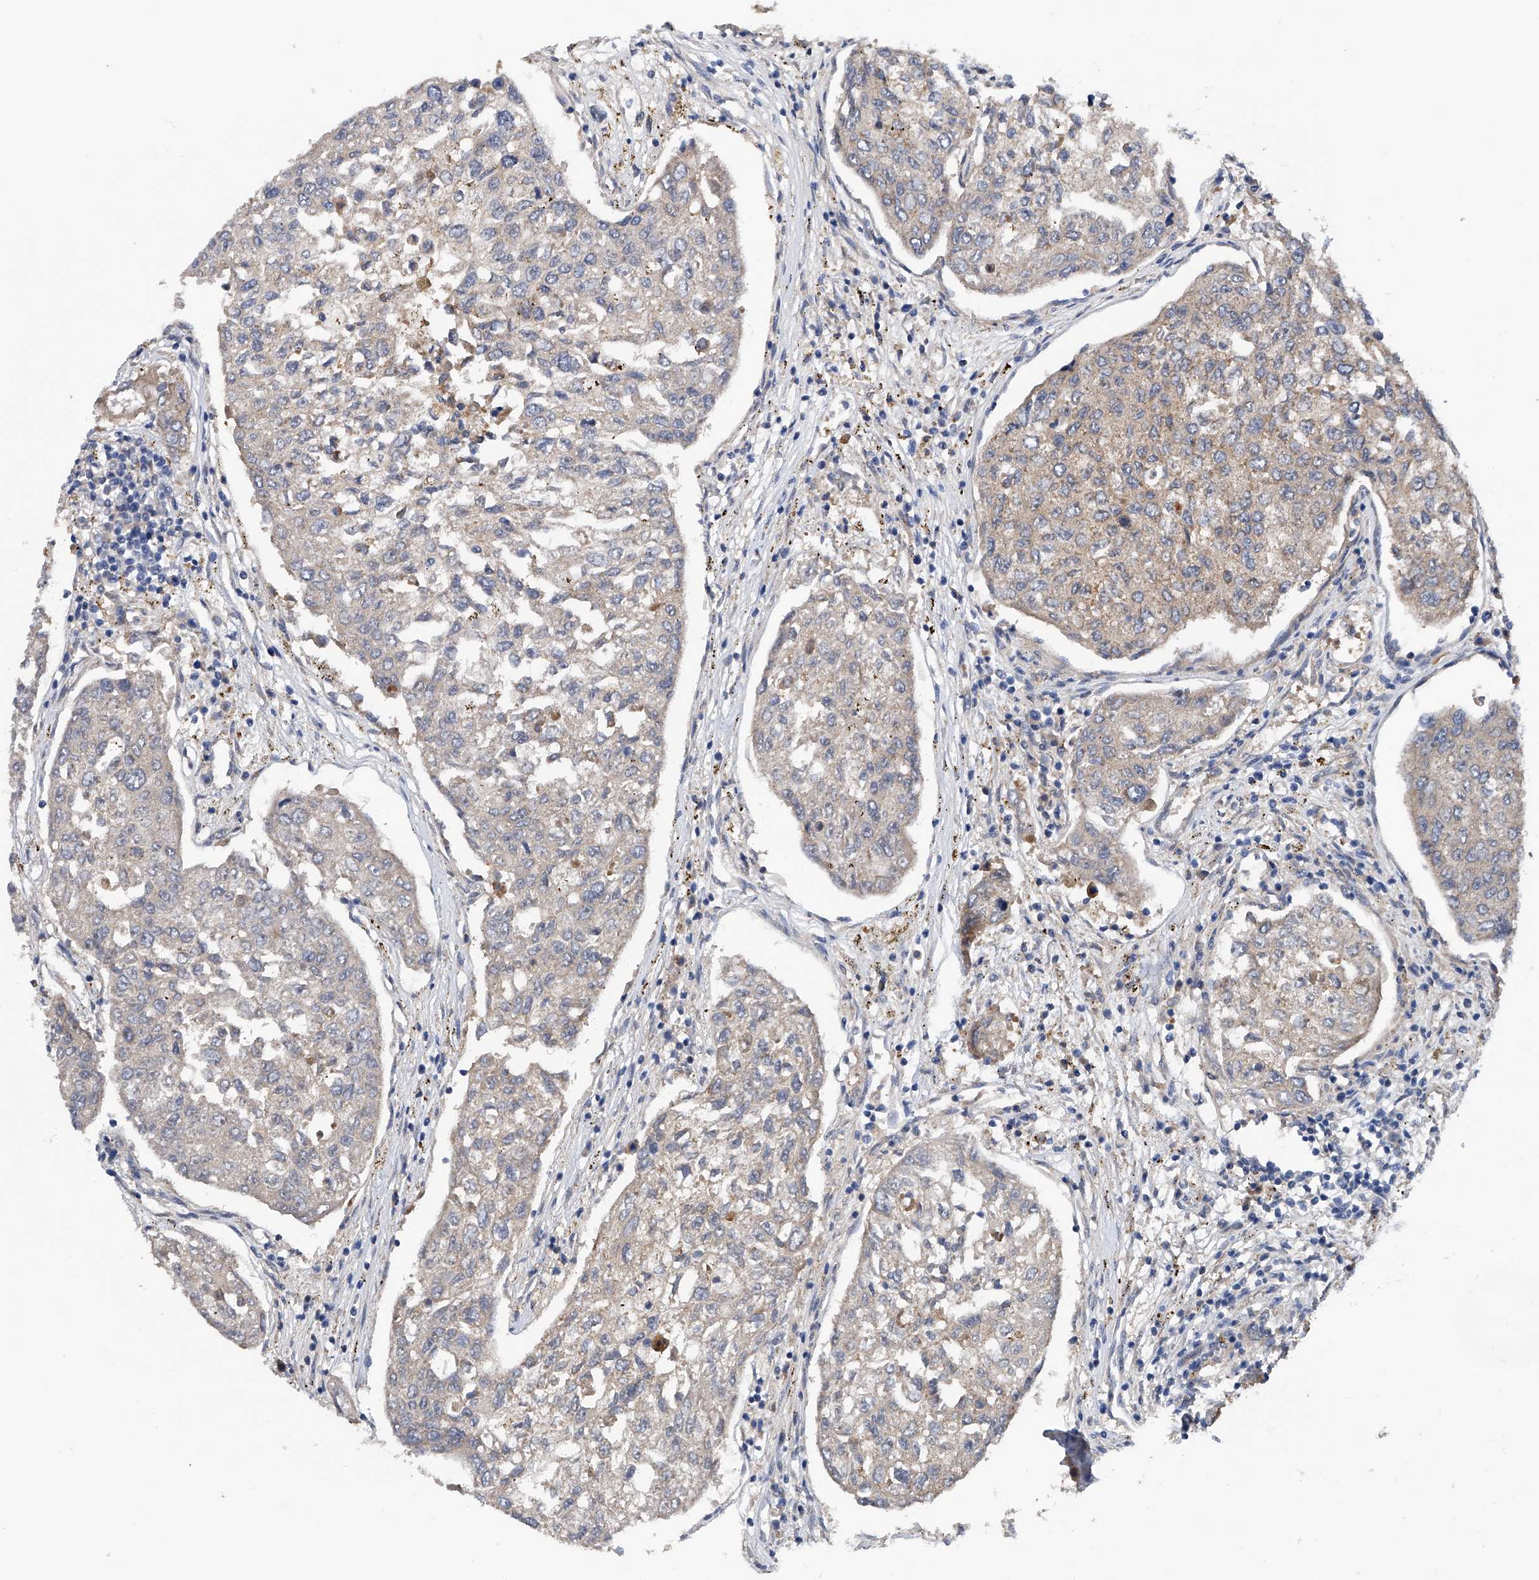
{"staining": {"intensity": "weak", "quantity": "<25%", "location": "cytoplasmic/membranous"}, "tissue": "urothelial cancer", "cell_type": "Tumor cells", "image_type": "cancer", "snomed": [{"axis": "morphology", "description": "Urothelial carcinoma, High grade"}, {"axis": "topography", "description": "Lymph node"}, {"axis": "topography", "description": "Urinary bladder"}], "caption": "Immunohistochemistry (IHC) of high-grade urothelial carcinoma demonstrates no expression in tumor cells.", "gene": "PGM3", "patient": {"sex": "male", "age": 51}}